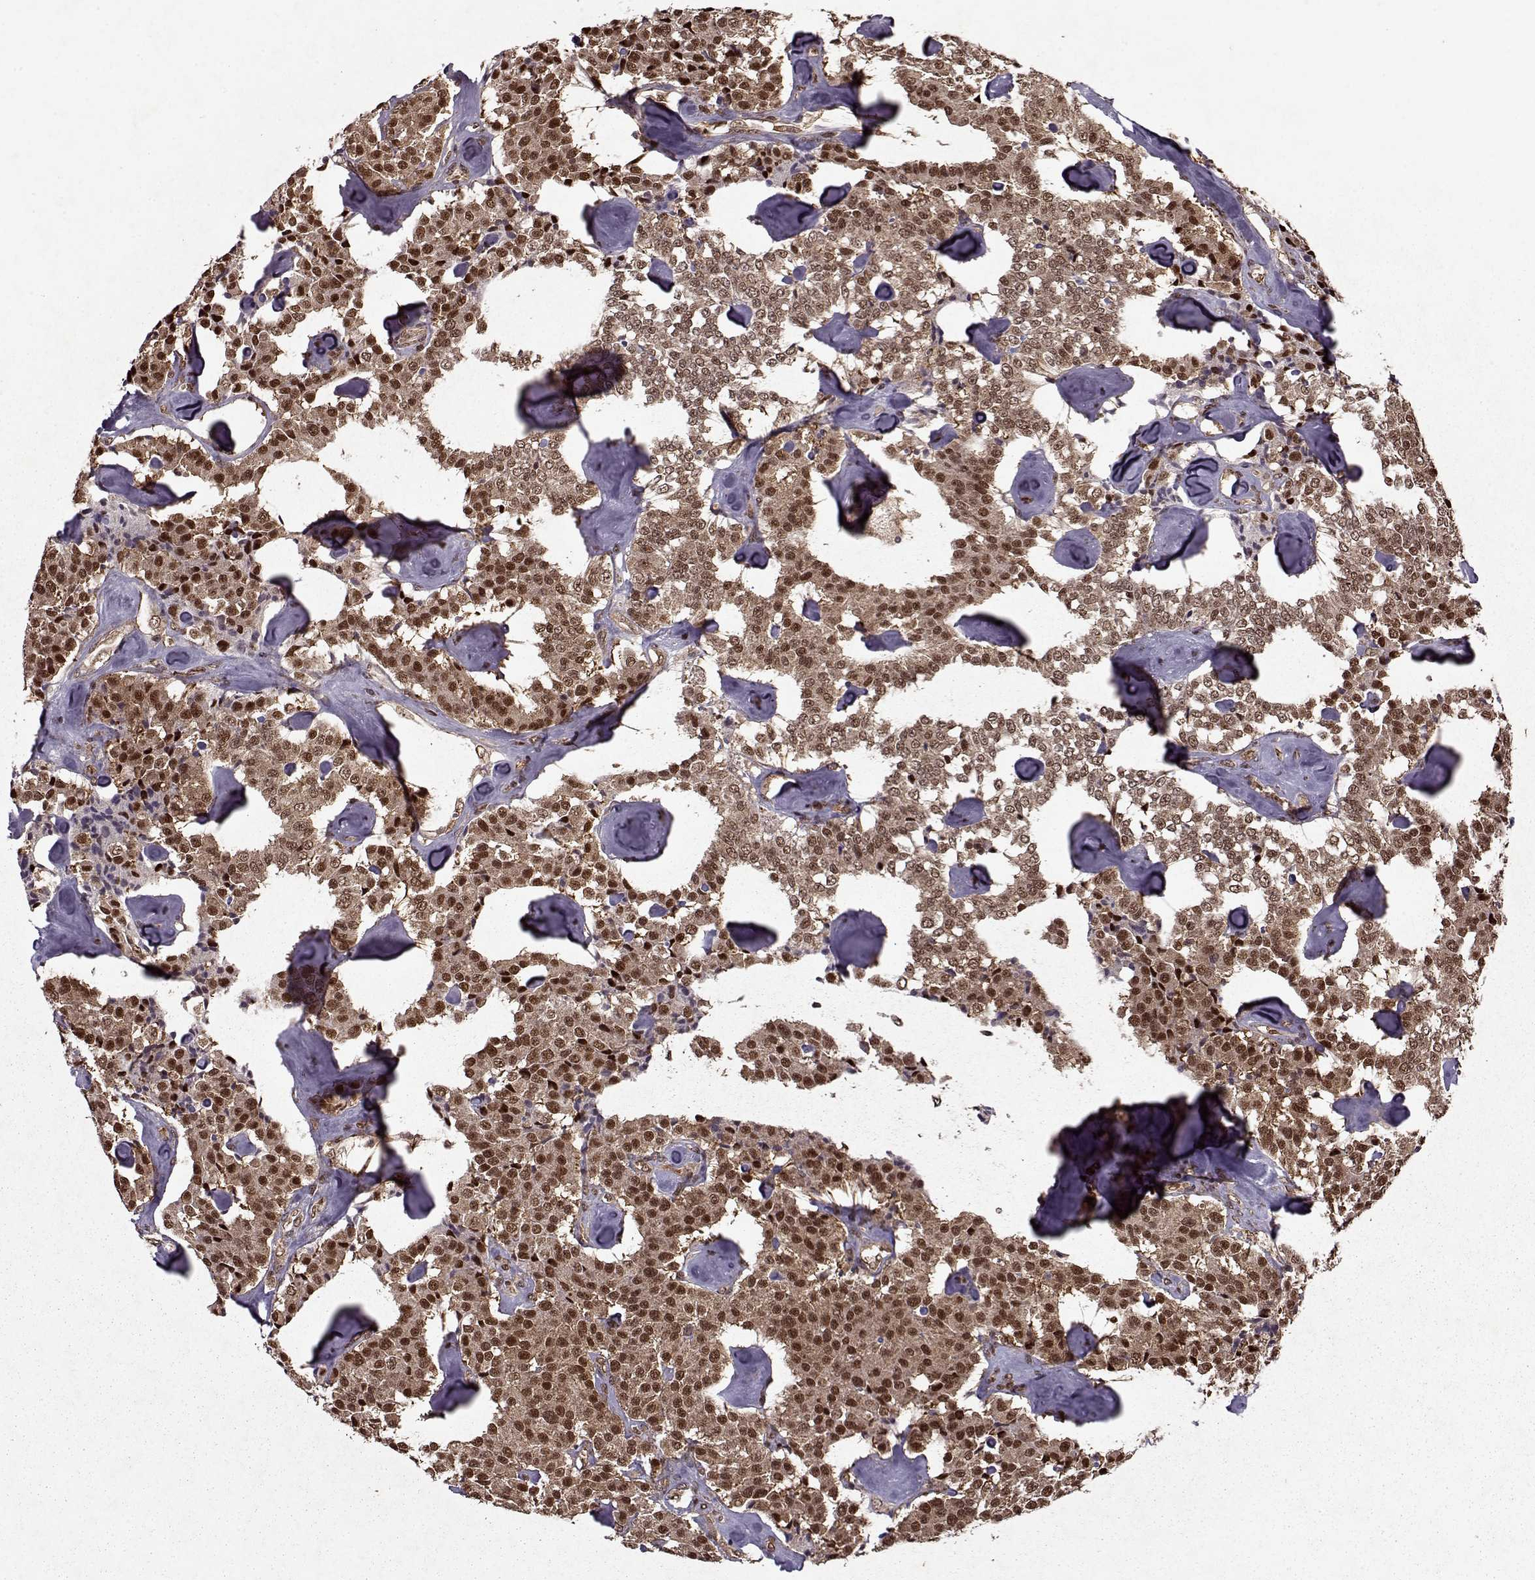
{"staining": {"intensity": "strong", "quantity": ">75%", "location": "nuclear"}, "tissue": "carcinoid", "cell_type": "Tumor cells", "image_type": "cancer", "snomed": [{"axis": "morphology", "description": "Carcinoid, malignant, NOS"}, {"axis": "topography", "description": "Pancreas"}], "caption": "Immunohistochemistry of carcinoid exhibits high levels of strong nuclear staining in approximately >75% of tumor cells.", "gene": "PSMA7", "patient": {"sex": "male", "age": 41}}